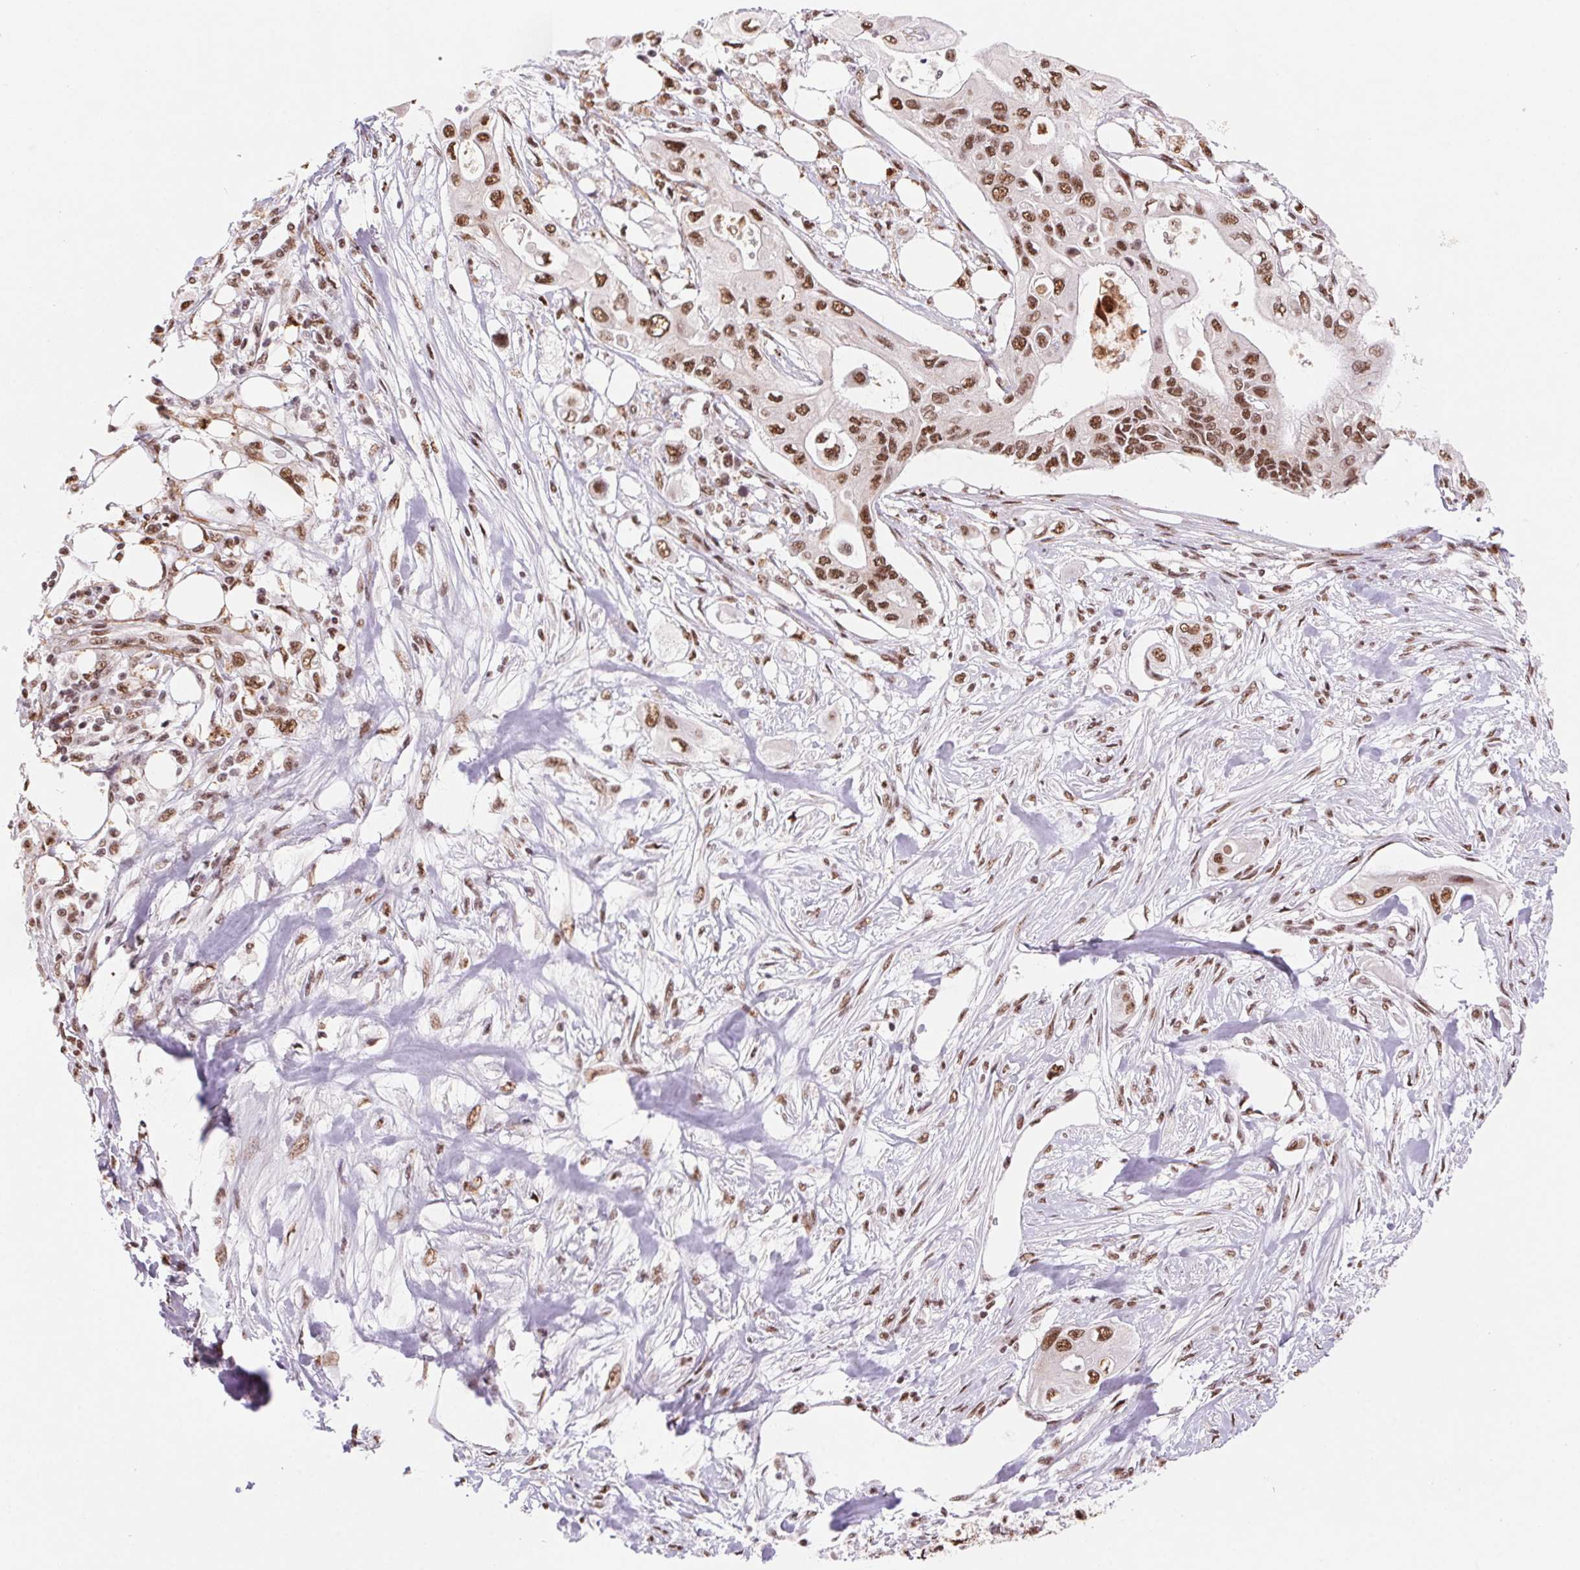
{"staining": {"intensity": "moderate", "quantity": ">75%", "location": "nuclear"}, "tissue": "pancreatic cancer", "cell_type": "Tumor cells", "image_type": "cancer", "snomed": [{"axis": "morphology", "description": "Adenocarcinoma, NOS"}, {"axis": "topography", "description": "Pancreas"}], "caption": "Pancreatic cancer stained with immunohistochemistry (IHC) reveals moderate nuclear staining in approximately >75% of tumor cells. (Stains: DAB in brown, nuclei in blue, Microscopy: brightfield microscopy at high magnification).", "gene": "SNRPG", "patient": {"sex": "female", "age": 63}}